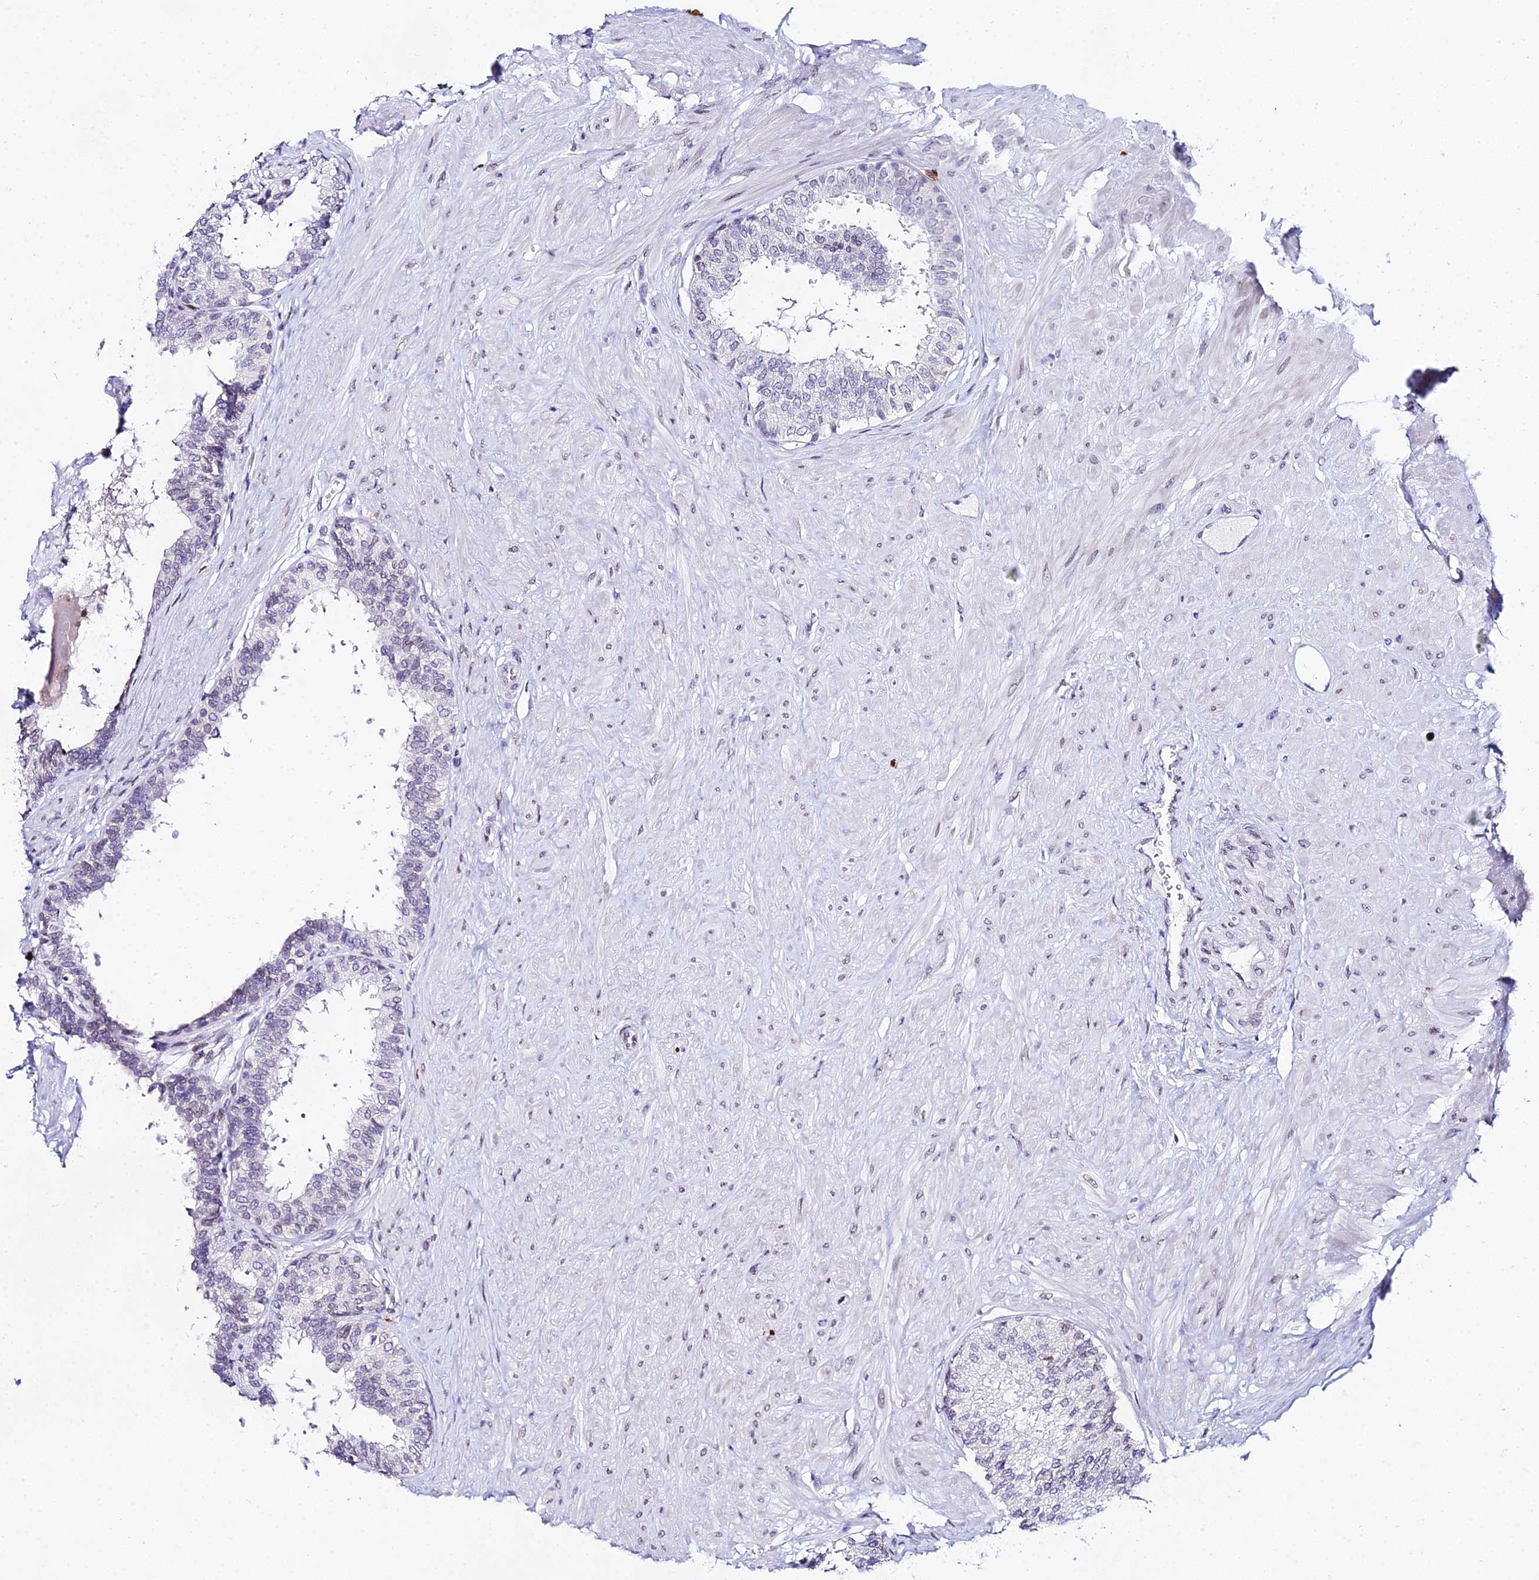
{"staining": {"intensity": "moderate", "quantity": "<25%", "location": "cytoplasmic/membranous"}, "tissue": "prostate", "cell_type": "Glandular cells", "image_type": "normal", "snomed": [{"axis": "morphology", "description": "Normal tissue, NOS"}, {"axis": "topography", "description": "Prostate"}], "caption": "Brown immunohistochemical staining in normal human prostate reveals moderate cytoplasmic/membranous positivity in about <25% of glandular cells.", "gene": "MCM10", "patient": {"sex": "male", "age": 48}}